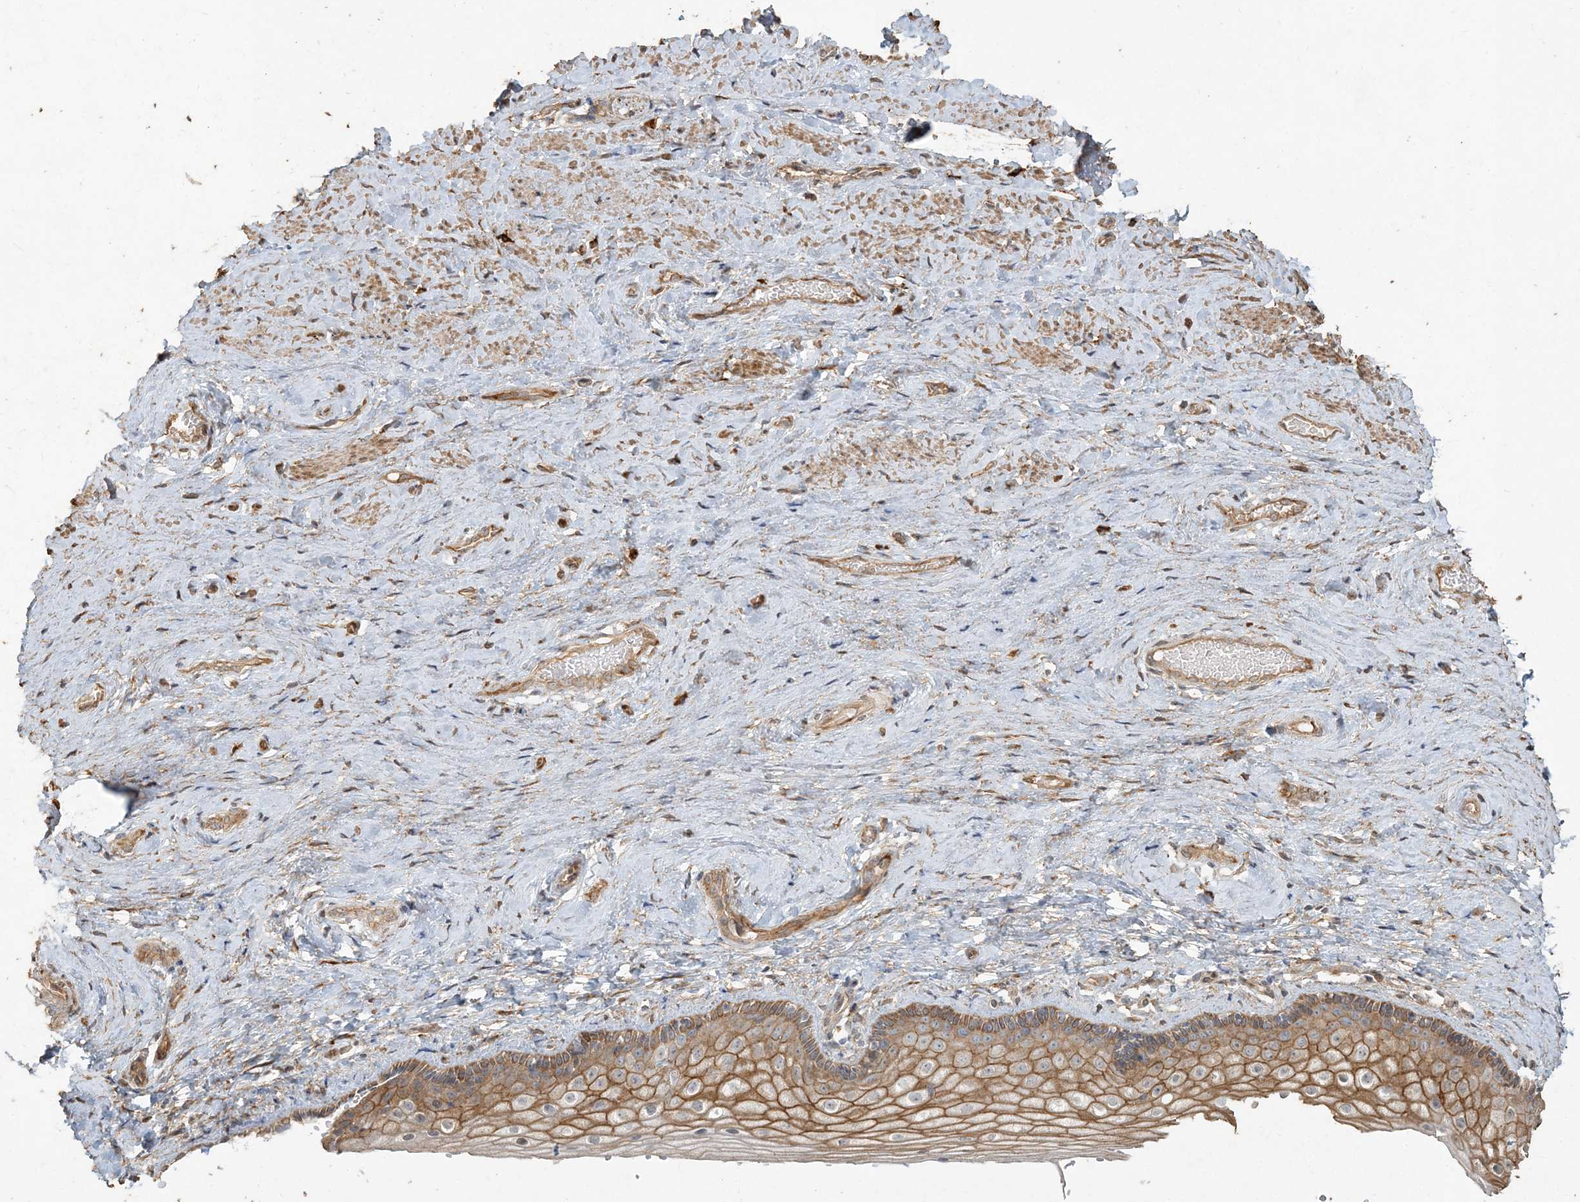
{"staining": {"intensity": "moderate", "quantity": ">75%", "location": "cytoplasmic/membranous"}, "tissue": "vagina", "cell_type": "Squamous epithelial cells", "image_type": "normal", "snomed": [{"axis": "morphology", "description": "Normal tissue, NOS"}, {"axis": "topography", "description": "Vagina"}], "caption": "Protein analysis of normal vagina displays moderate cytoplasmic/membranous expression in about >75% of squamous epithelial cells. The staining was performed using DAB, with brown indicating positive protein expression. Nuclei are stained blue with hematoxylin.", "gene": "RNF145", "patient": {"sex": "female", "age": 46}}